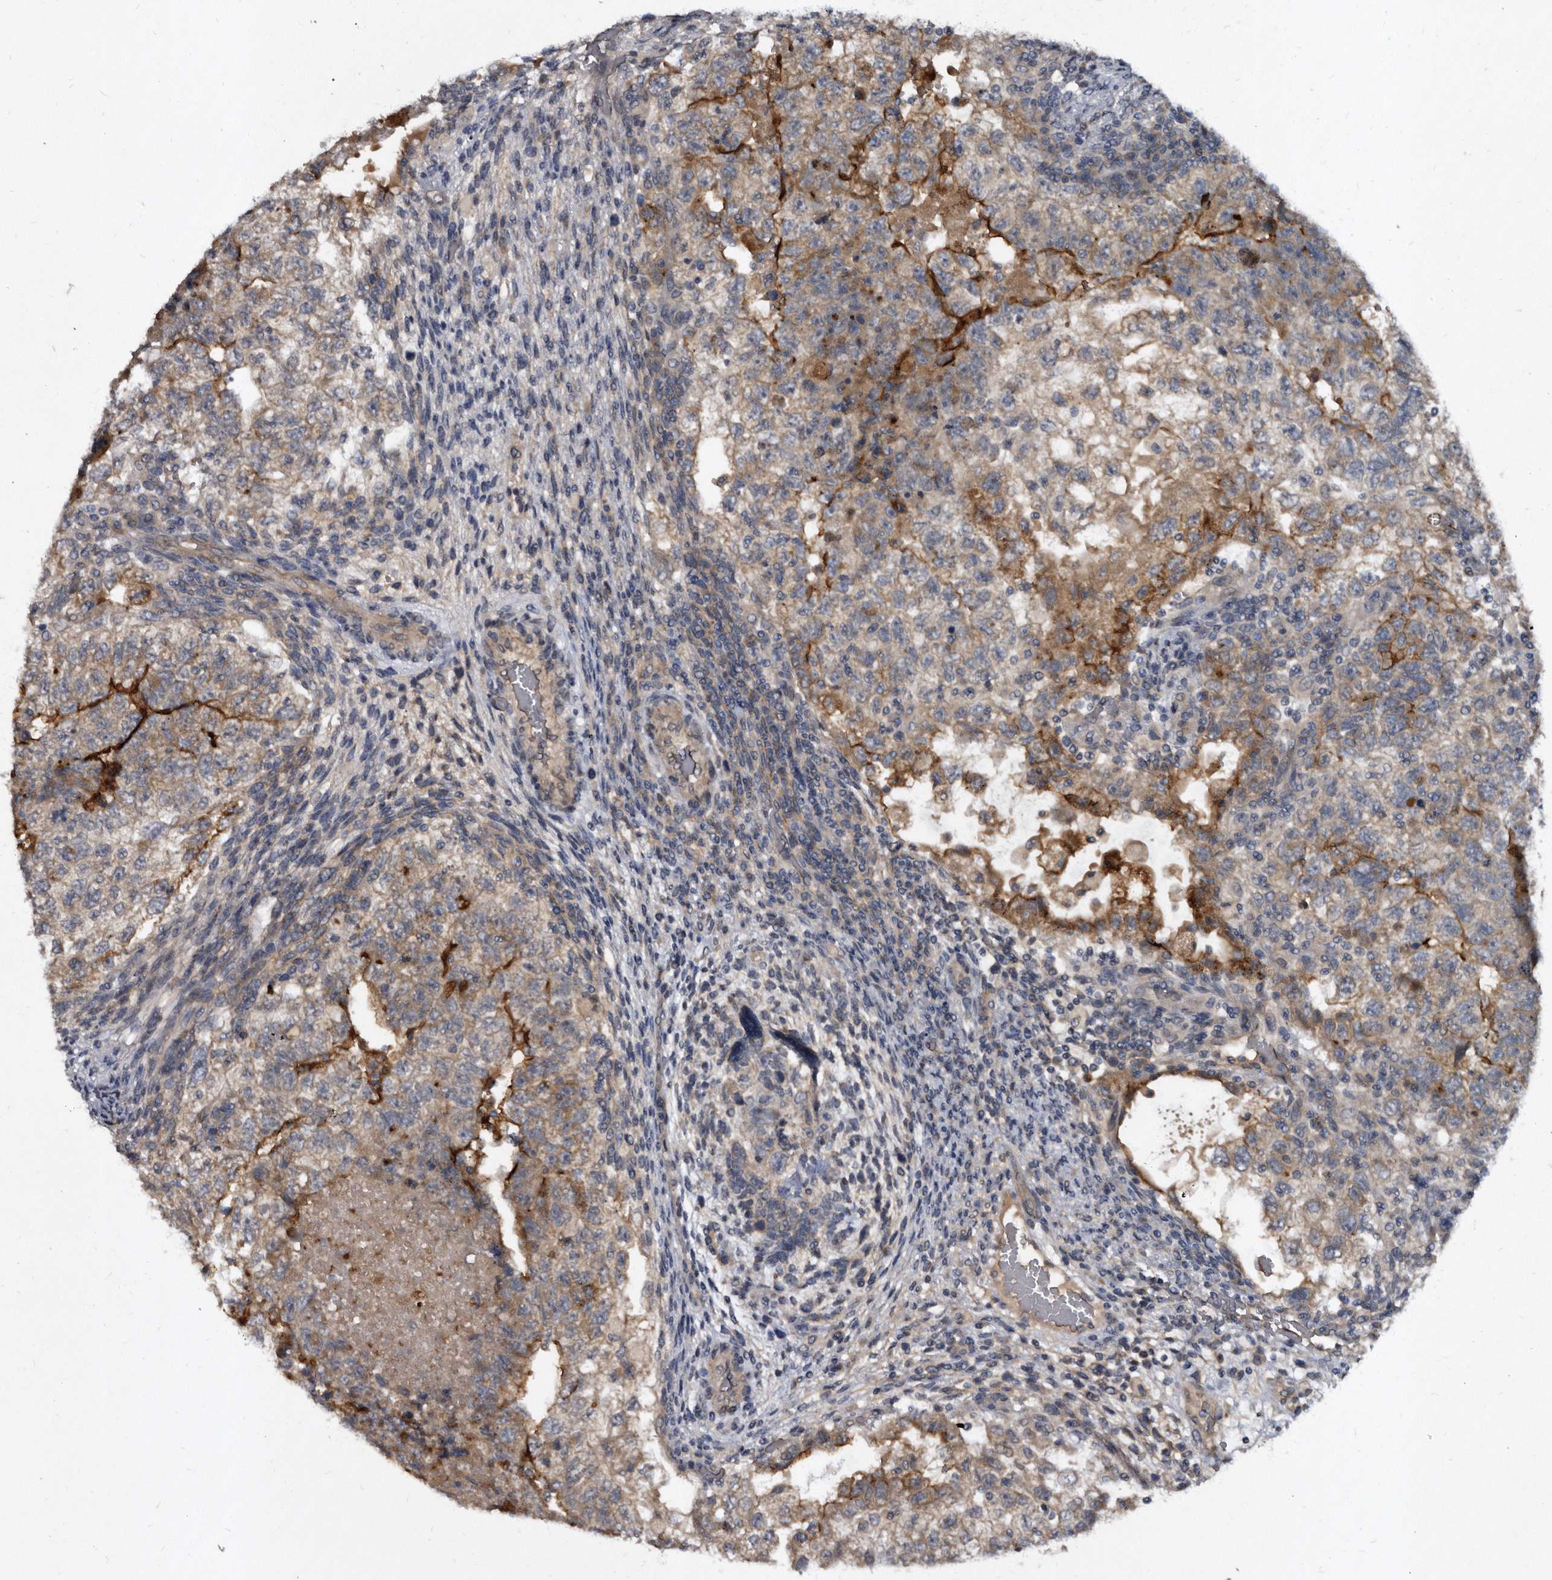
{"staining": {"intensity": "strong", "quantity": "25%-75%", "location": "cytoplasmic/membranous"}, "tissue": "testis cancer", "cell_type": "Tumor cells", "image_type": "cancer", "snomed": [{"axis": "morphology", "description": "Carcinoma, Embryonal, NOS"}, {"axis": "topography", "description": "Testis"}], "caption": "There is high levels of strong cytoplasmic/membranous staining in tumor cells of testis cancer (embryonal carcinoma), as demonstrated by immunohistochemical staining (brown color).", "gene": "PROM1", "patient": {"sex": "male", "age": 36}}